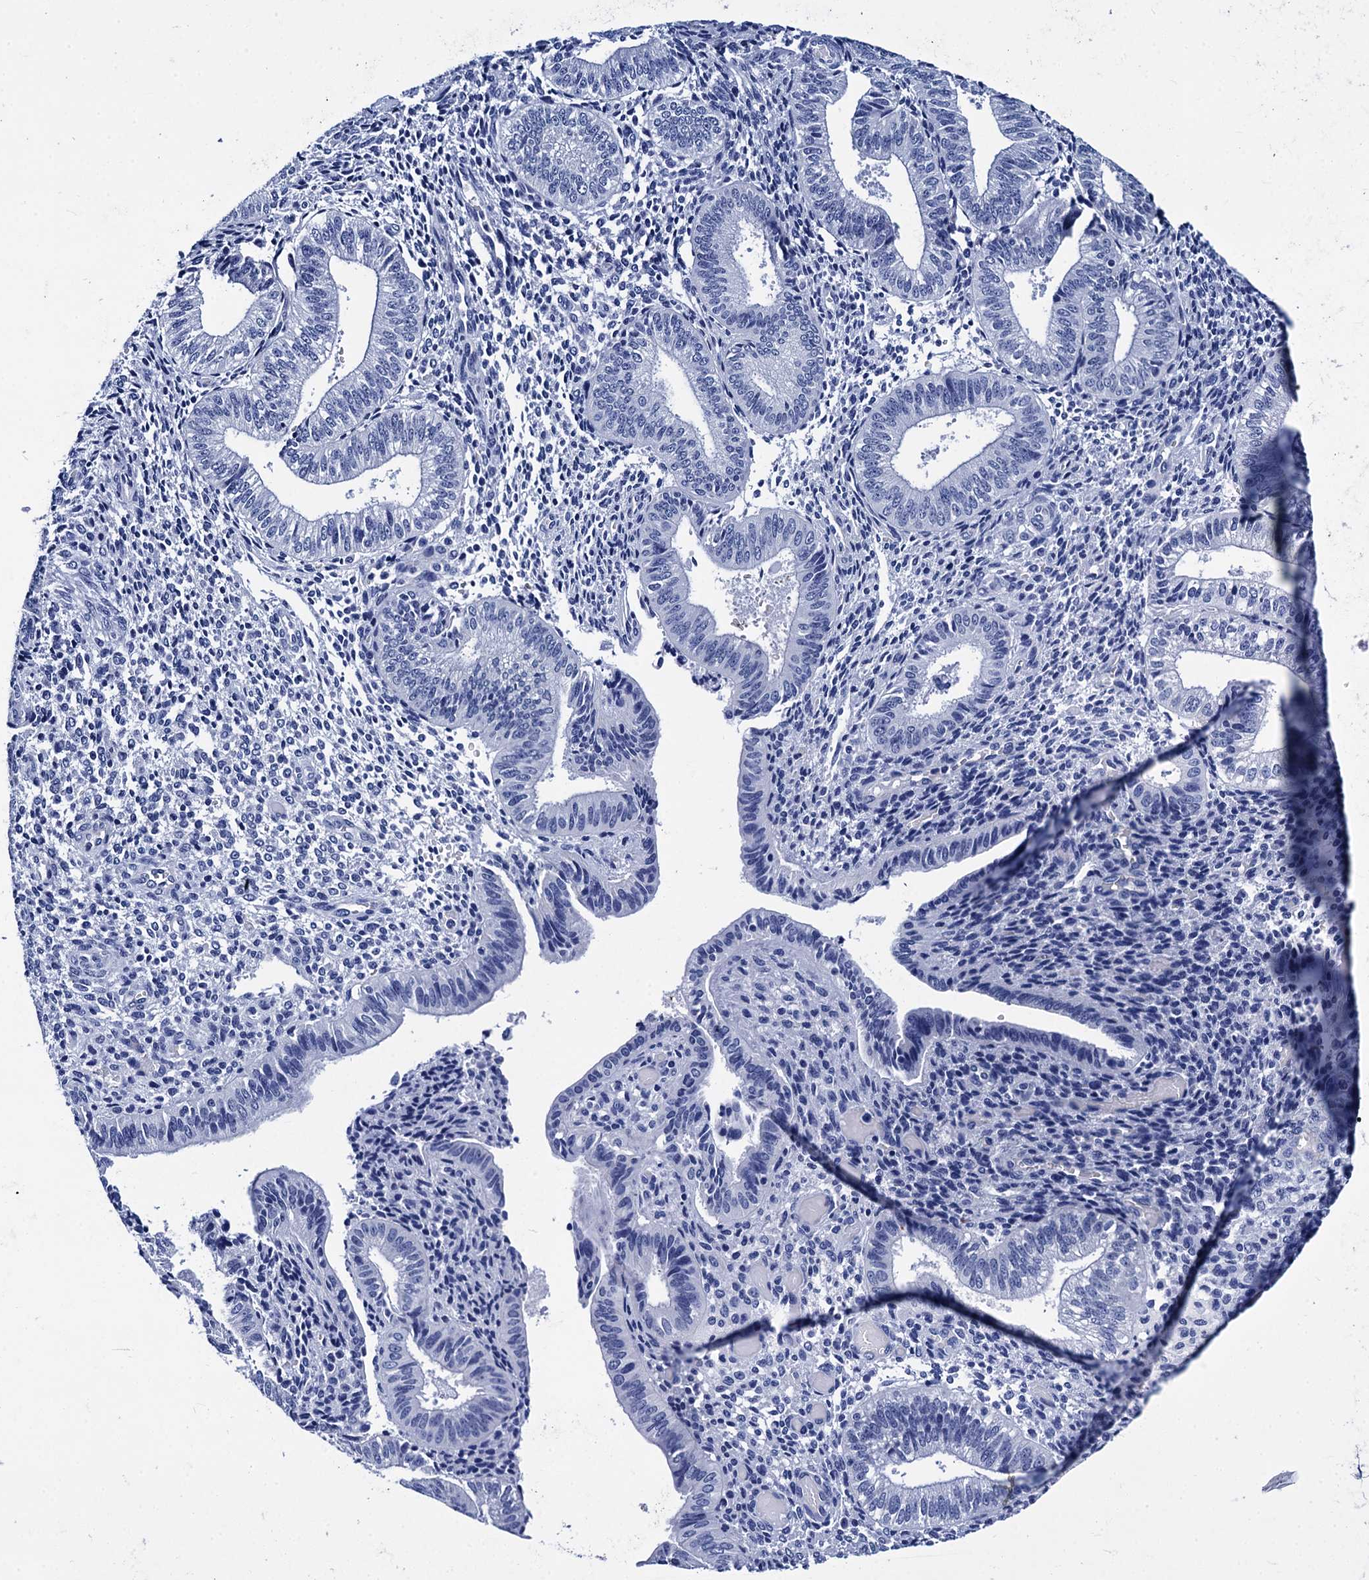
{"staining": {"intensity": "negative", "quantity": "none", "location": "none"}, "tissue": "endometrium", "cell_type": "Cells in endometrial stroma", "image_type": "normal", "snomed": [{"axis": "morphology", "description": "Normal tissue, NOS"}, {"axis": "topography", "description": "Endometrium"}], "caption": "This is an IHC micrograph of normal human endometrium. There is no positivity in cells in endometrial stroma.", "gene": "MYBPC3", "patient": {"sex": "female", "age": 34}}